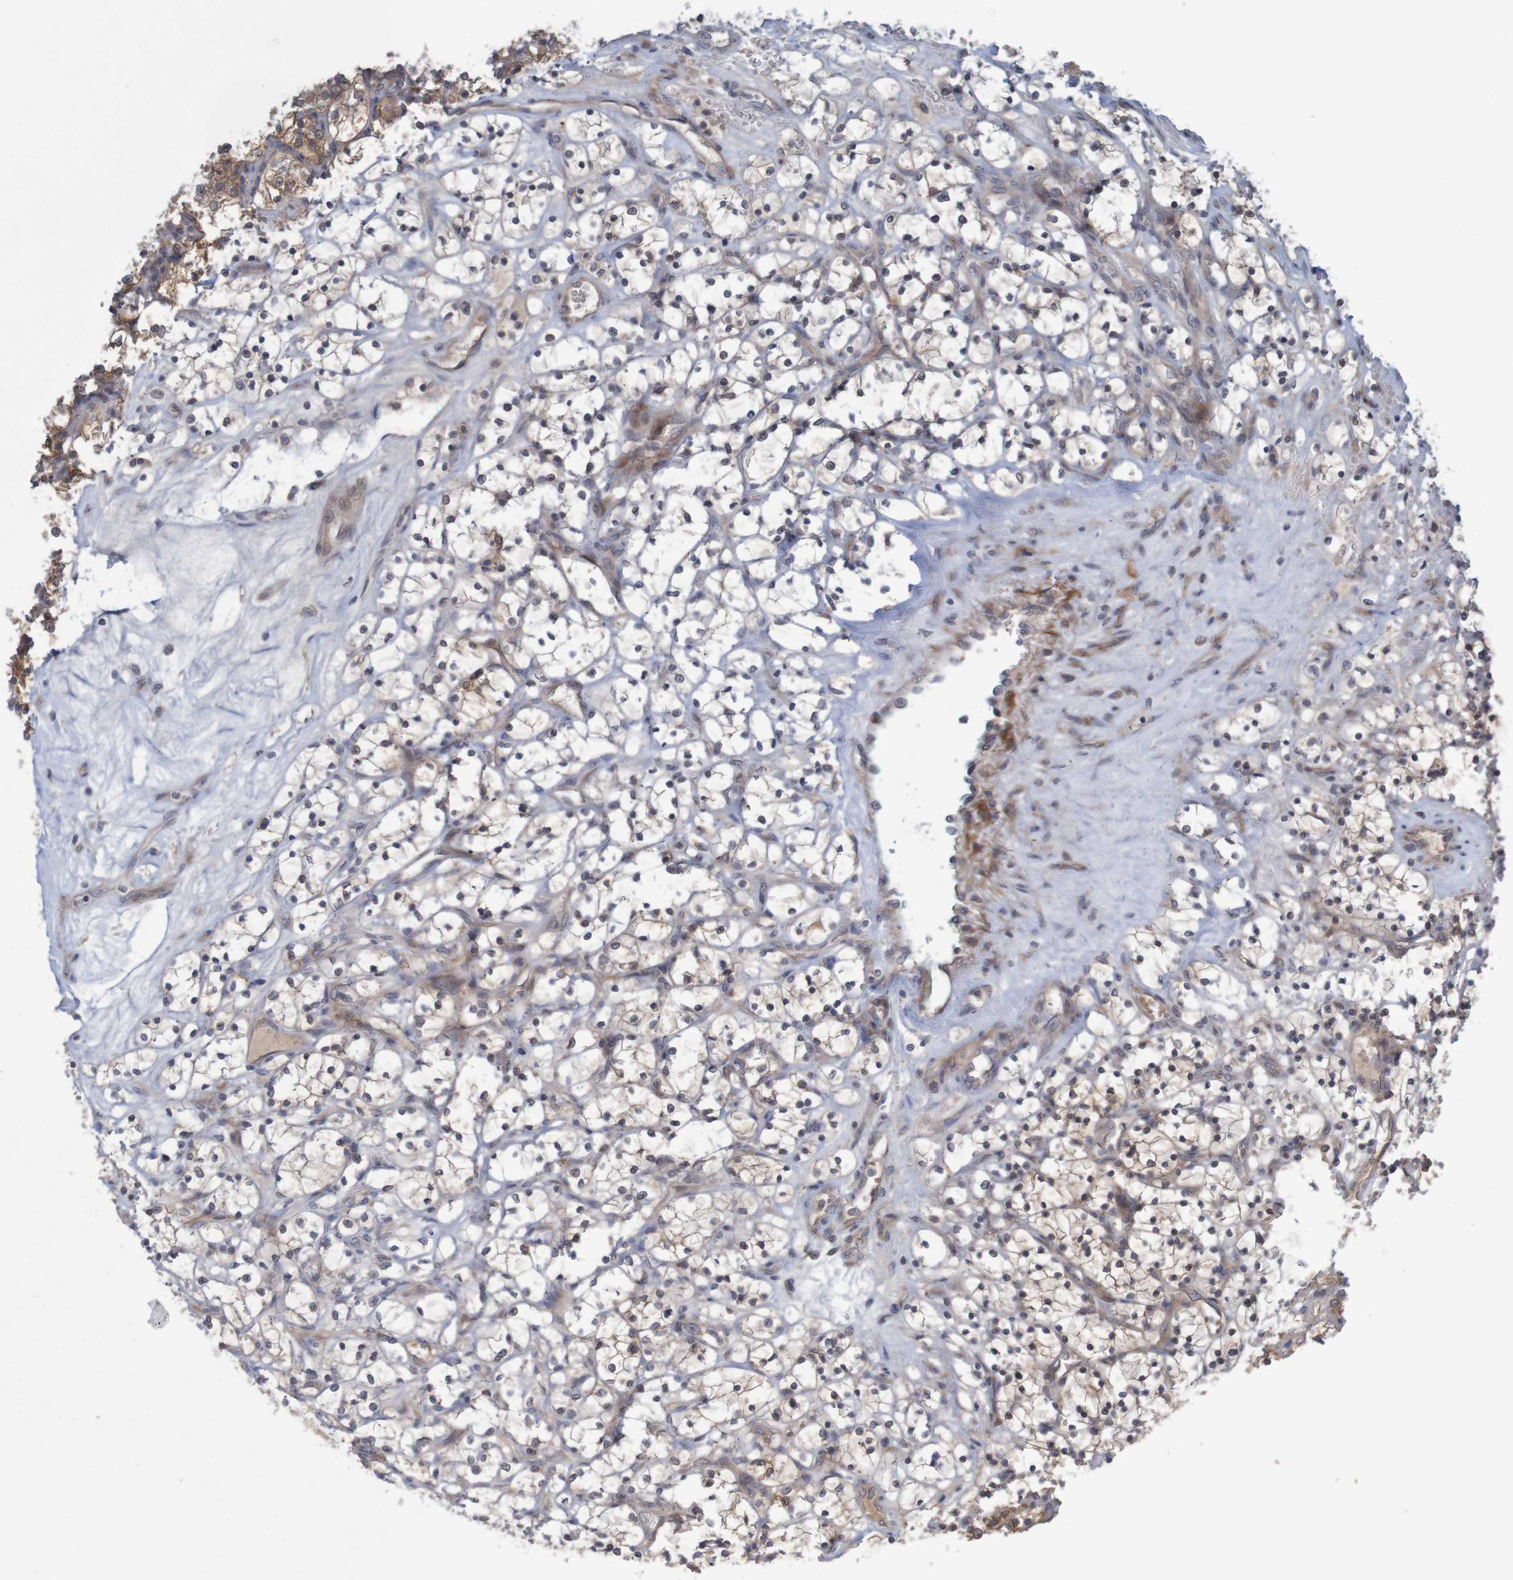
{"staining": {"intensity": "negative", "quantity": "none", "location": "none"}, "tissue": "renal cancer", "cell_type": "Tumor cells", "image_type": "cancer", "snomed": [{"axis": "morphology", "description": "Adenocarcinoma, NOS"}, {"axis": "topography", "description": "Kidney"}], "caption": "The image exhibits no significant positivity in tumor cells of renal adenocarcinoma.", "gene": "ANKK1", "patient": {"sex": "female", "age": 69}}